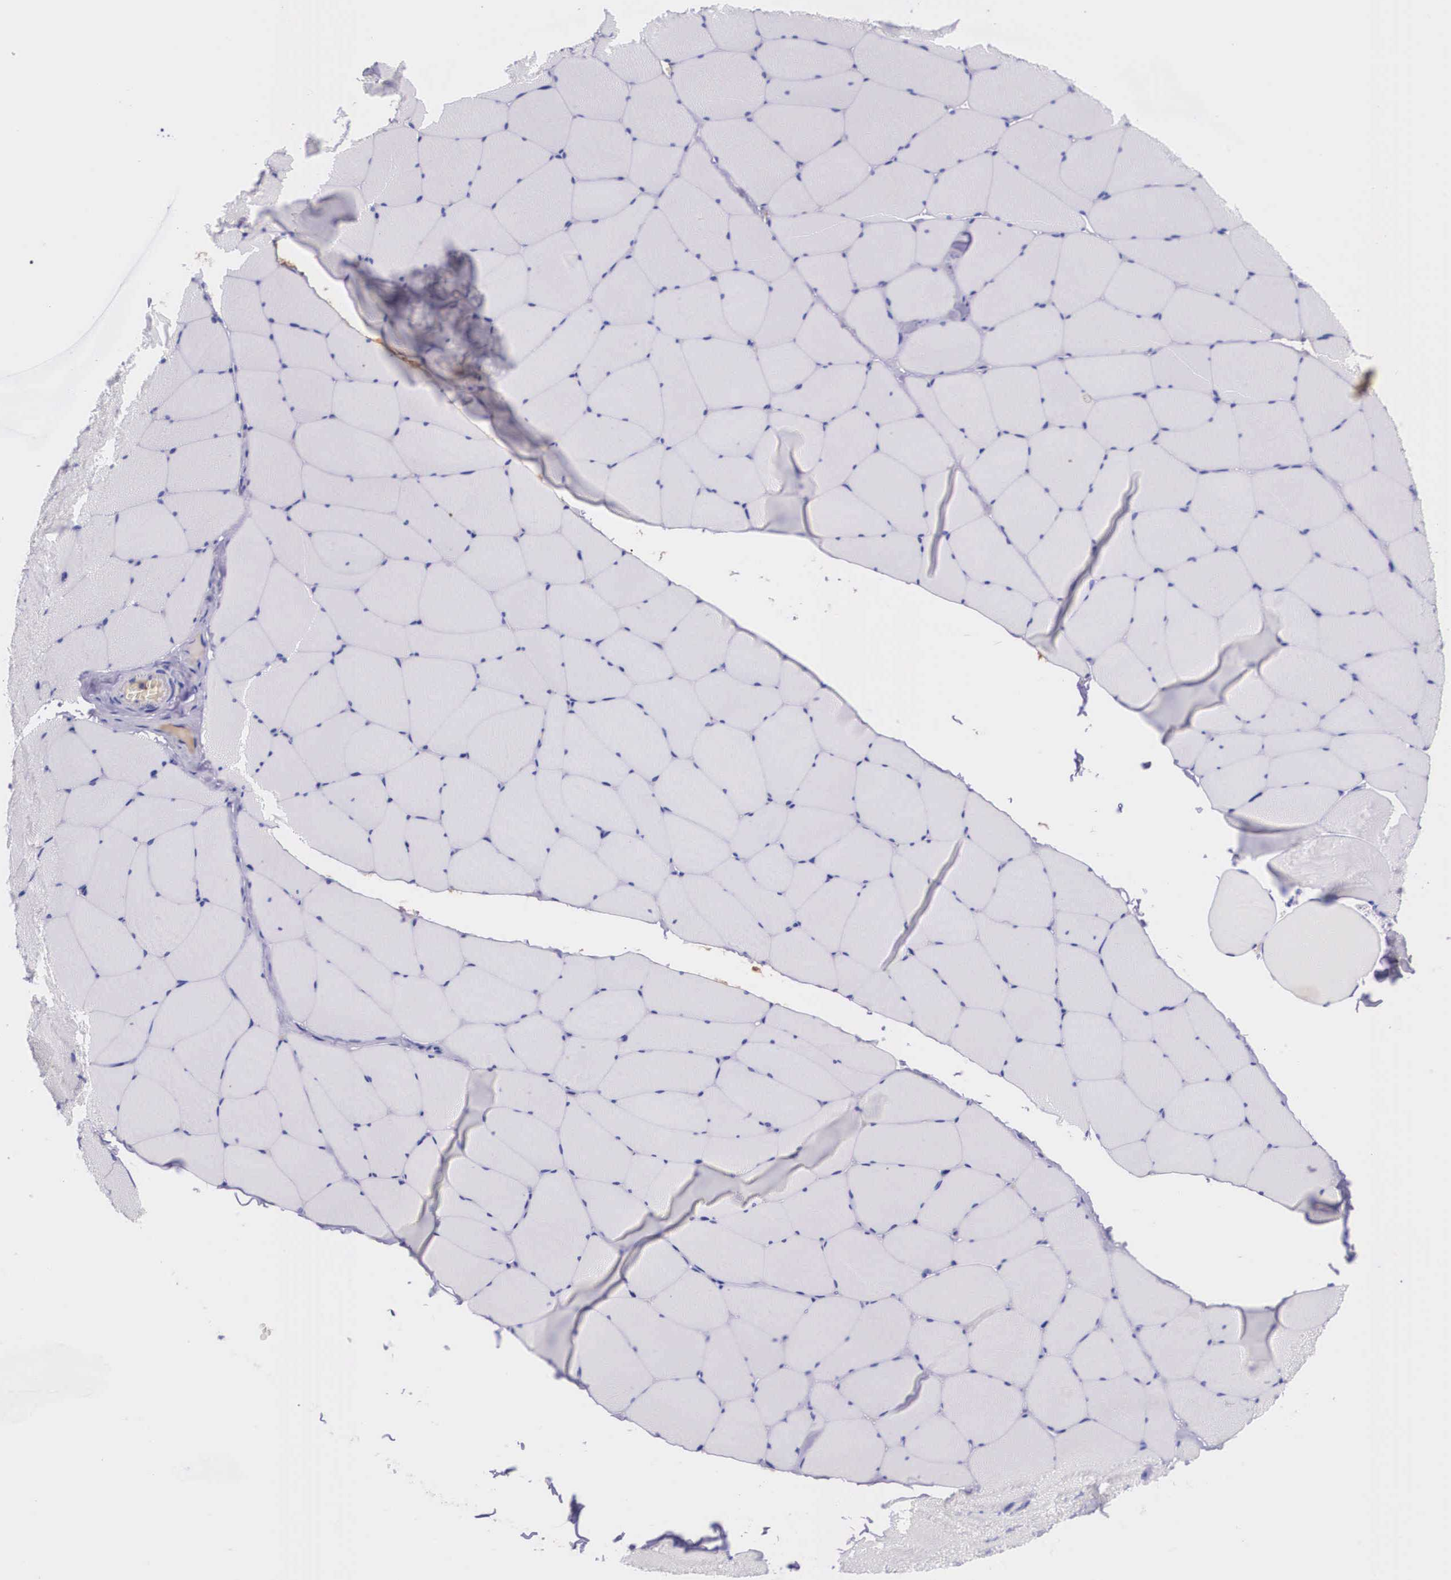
{"staining": {"intensity": "negative", "quantity": "none", "location": "none"}, "tissue": "skeletal muscle", "cell_type": "Myocytes", "image_type": "normal", "snomed": [{"axis": "morphology", "description": "Normal tissue, NOS"}, {"axis": "topography", "description": "Skeletal muscle"}, {"axis": "topography", "description": "Salivary gland"}], "caption": "The IHC micrograph has no significant staining in myocytes of skeletal muscle.", "gene": "PLG", "patient": {"sex": "male", "age": 62}}